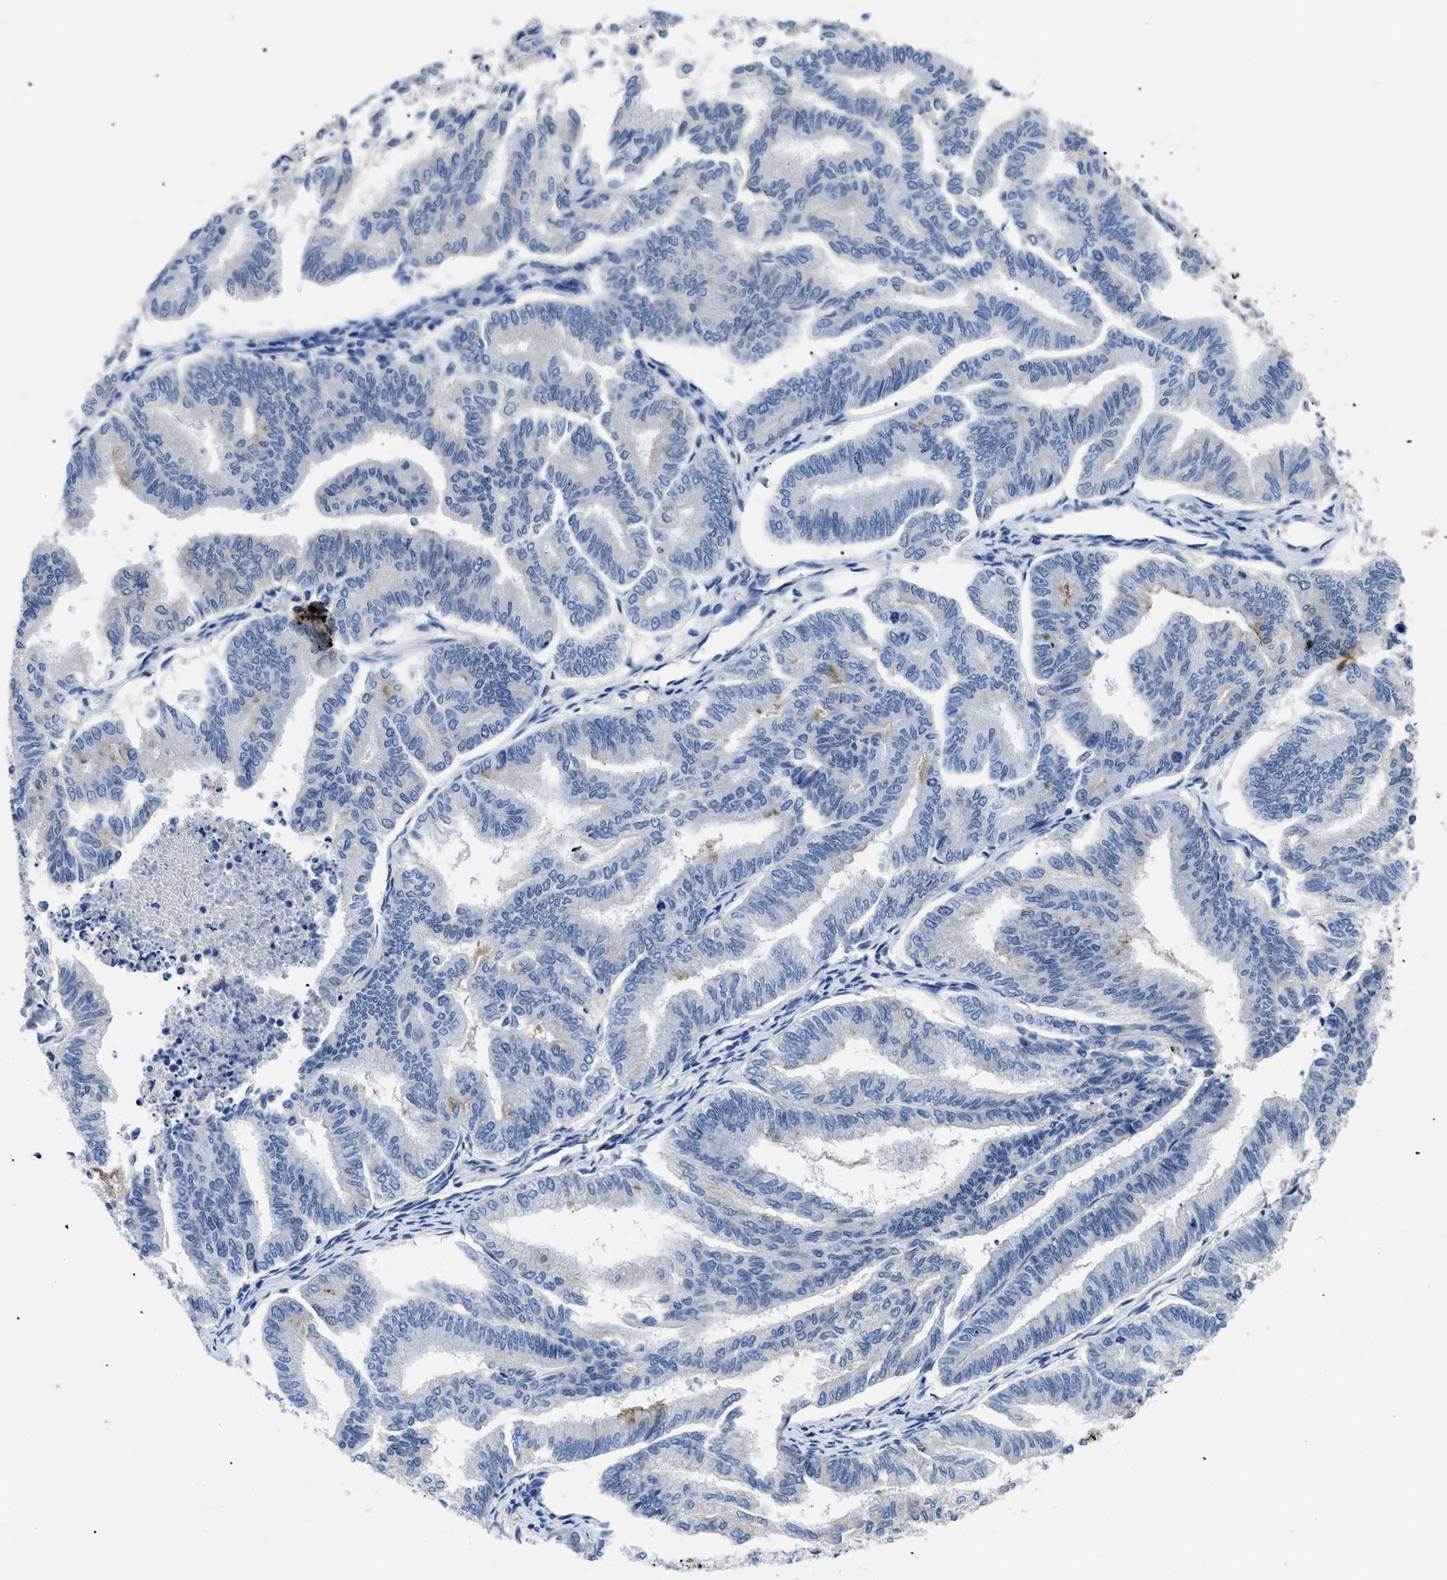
{"staining": {"intensity": "negative", "quantity": "none", "location": "none"}, "tissue": "endometrial cancer", "cell_type": "Tumor cells", "image_type": "cancer", "snomed": [{"axis": "morphology", "description": "Adenocarcinoma, NOS"}, {"axis": "topography", "description": "Endometrium"}], "caption": "High power microscopy micrograph of an immunohistochemistry (IHC) image of endometrial cancer, revealing no significant staining in tumor cells. The staining was performed using DAB (3,3'-diaminobenzidine) to visualize the protein expression in brown, while the nuclei were stained in blue with hematoxylin (Magnification: 20x).", "gene": "TMEM68", "patient": {"sex": "female", "age": 79}}